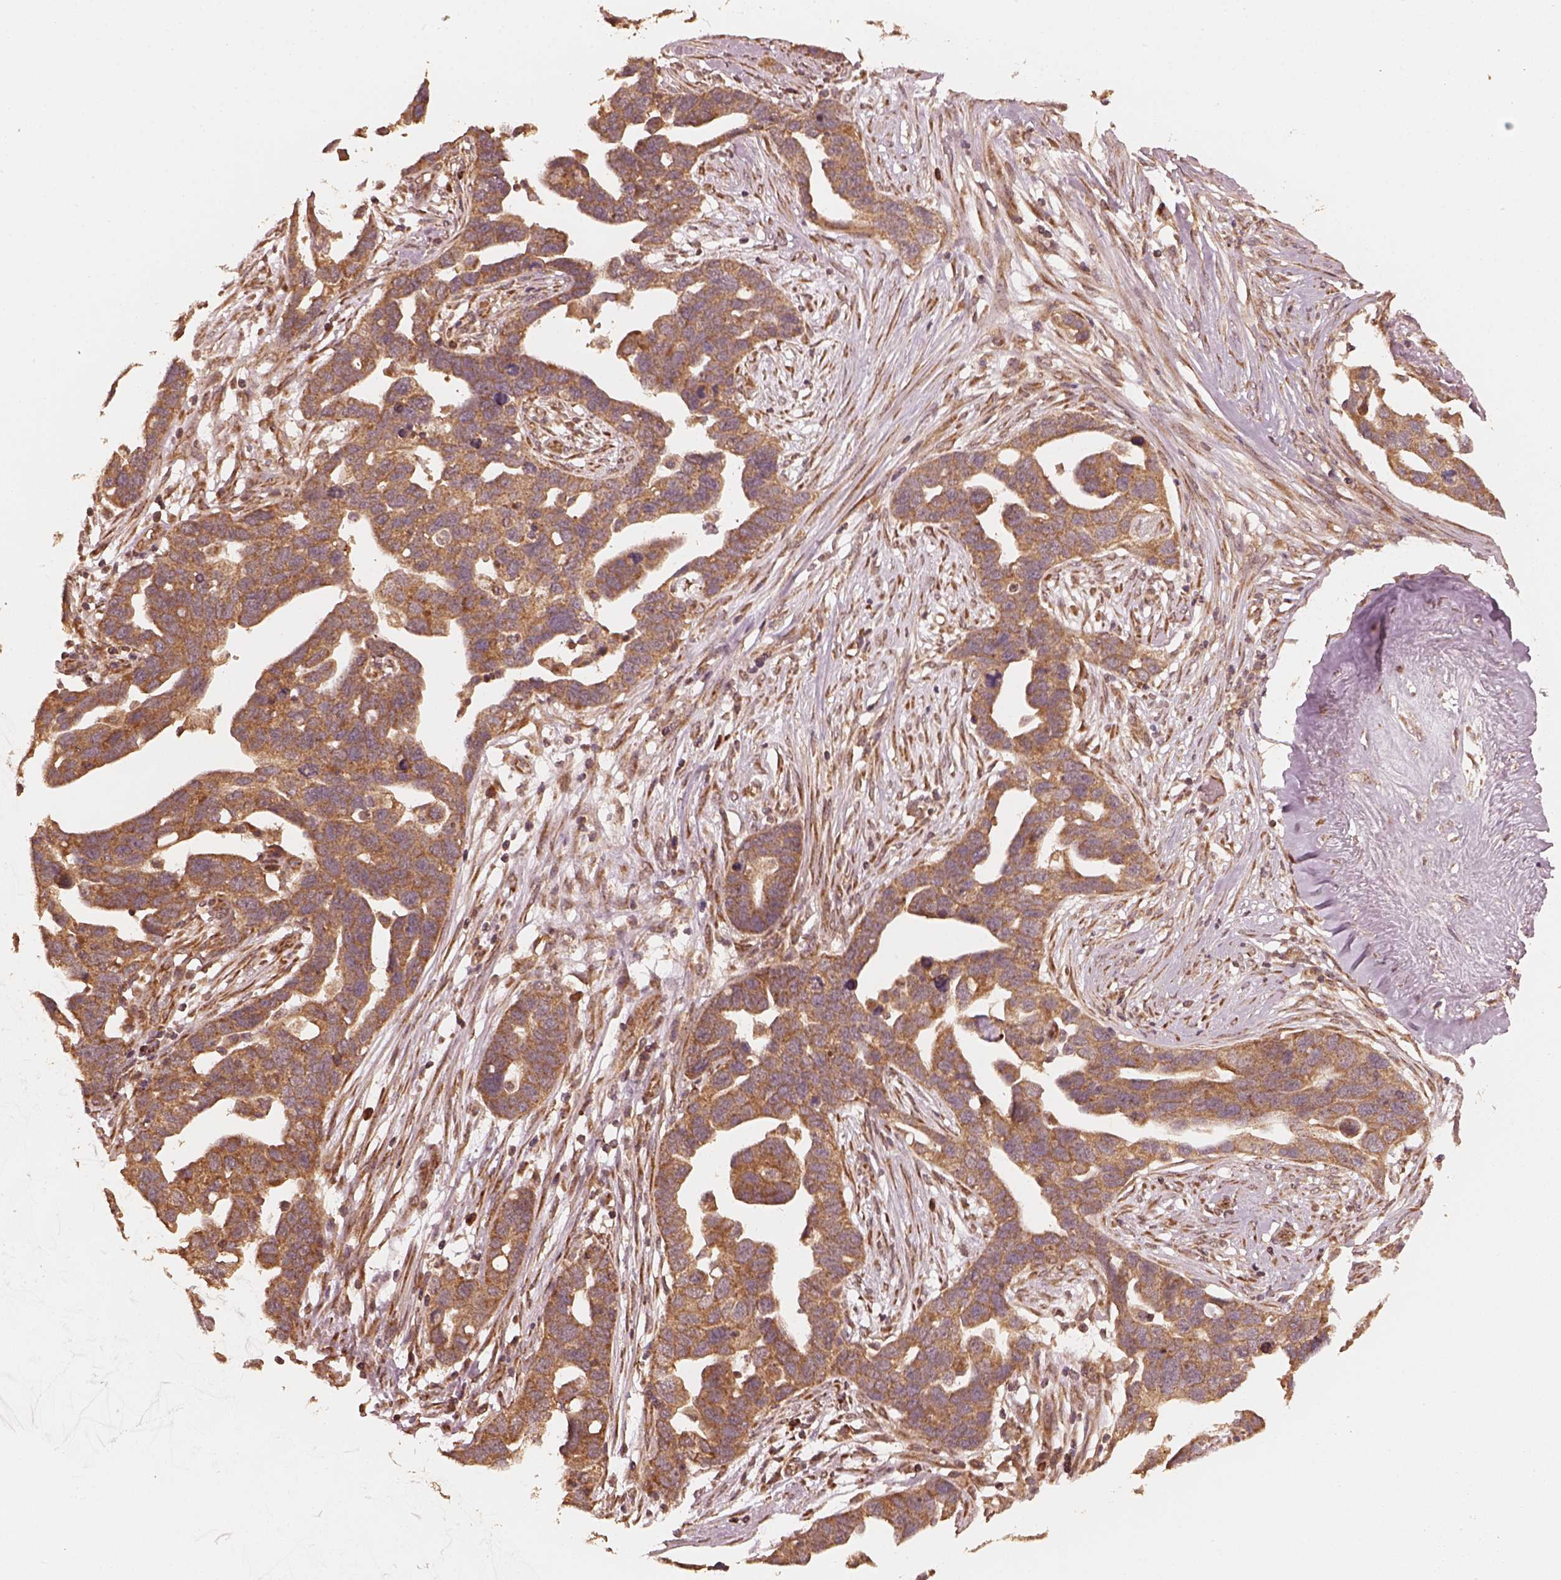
{"staining": {"intensity": "moderate", "quantity": ">75%", "location": "cytoplasmic/membranous"}, "tissue": "ovarian cancer", "cell_type": "Tumor cells", "image_type": "cancer", "snomed": [{"axis": "morphology", "description": "Cystadenocarcinoma, serous, NOS"}, {"axis": "topography", "description": "Ovary"}], "caption": "Immunohistochemical staining of serous cystadenocarcinoma (ovarian) displays medium levels of moderate cytoplasmic/membranous positivity in approximately >75% of tumor cells.", "gene": "DNAJC25", "patient": {"sex": "female", "age": 54}}